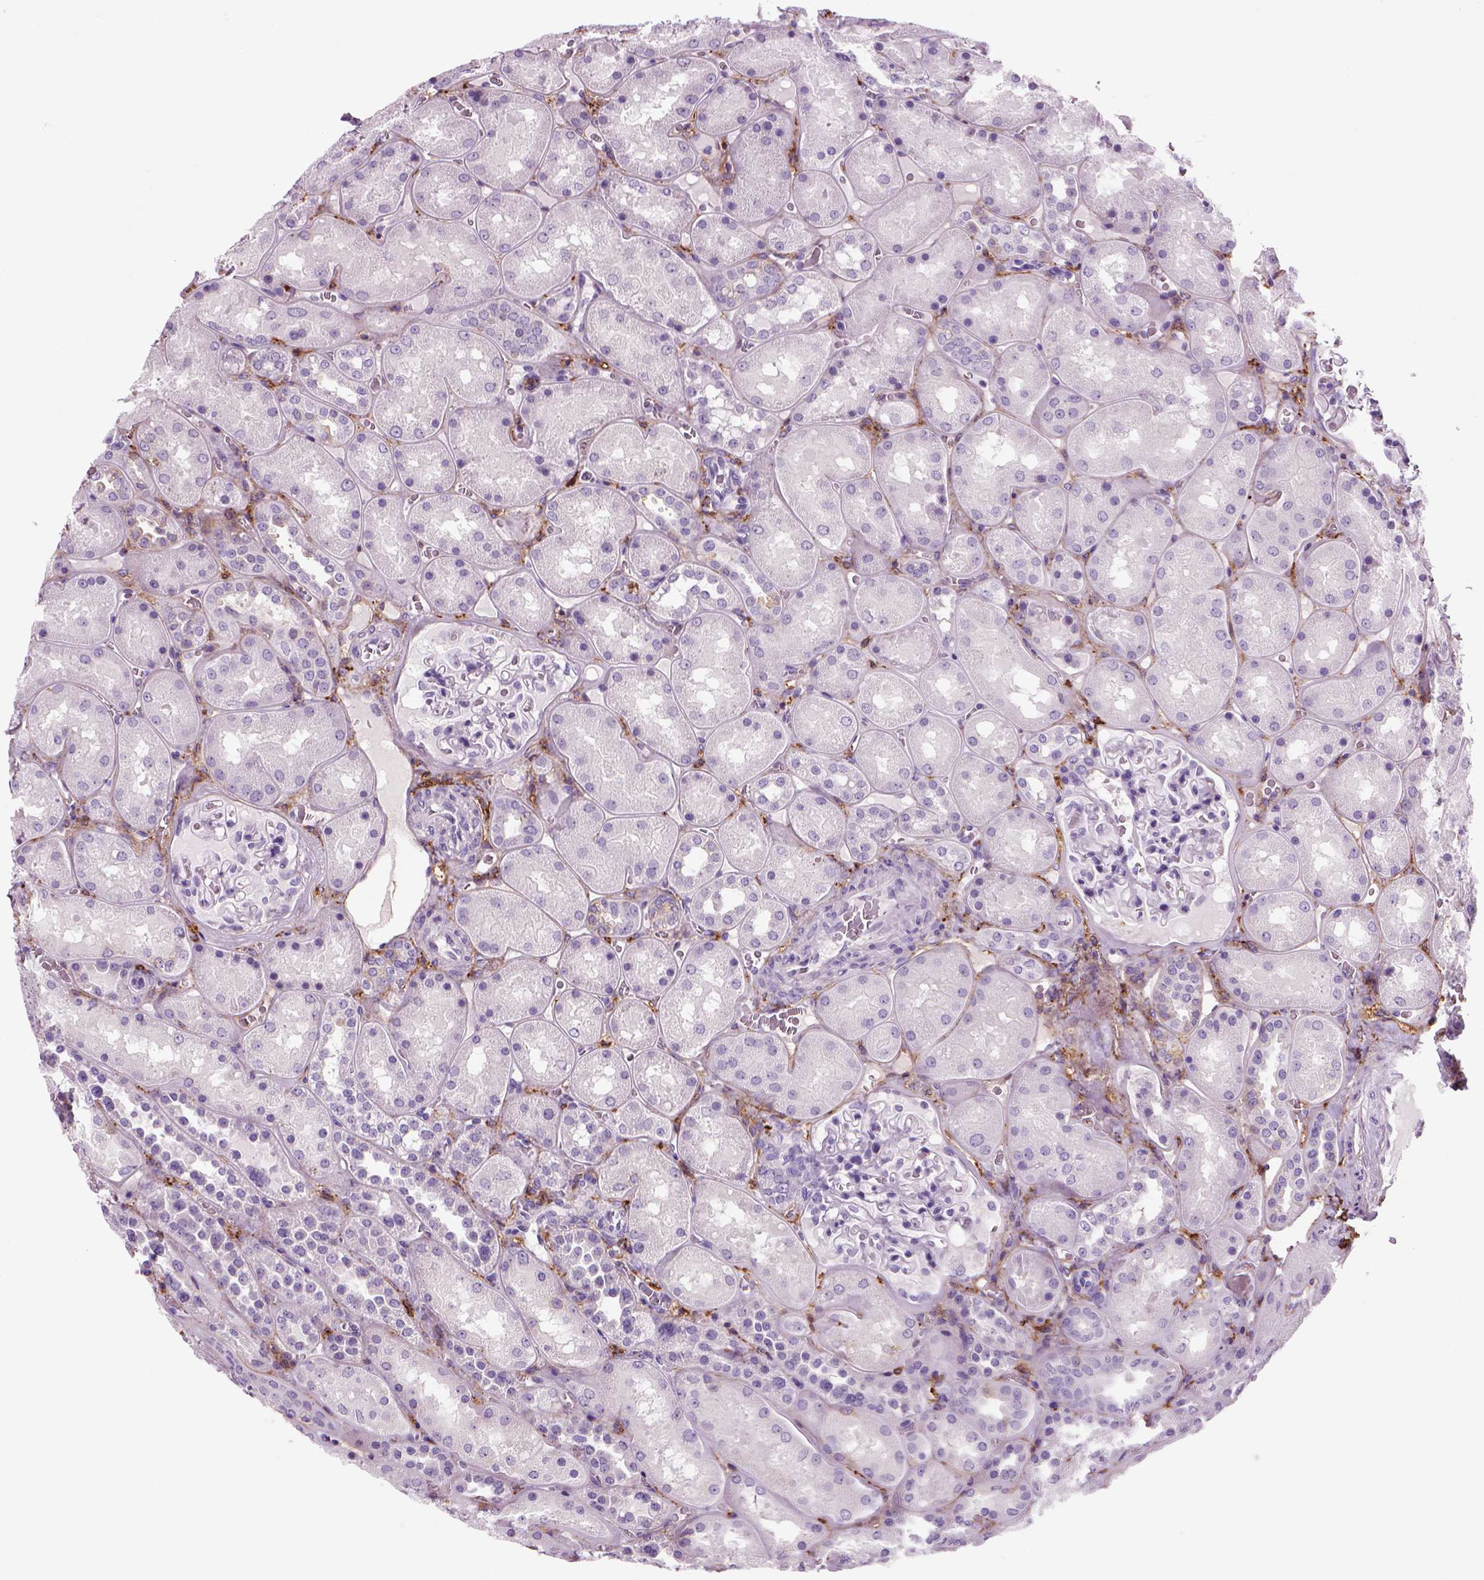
{"staining": {"intensity": "negative", "quantity": "none", "location": "none"}, "tissue": "kidney", "cell_type": "Cells in glomeruli", "image_type": "normal", "snomed": [{"axis": "morphology", "description": "Normal tissue, NOS"}, {"axis": "topography", "description": "Kidney"}], "caption": "Human kidney stained for a protein using IHC shows no positivity in cells in glomeruli.", "gene": "MARCKS", "patient": {"sex": "male", "age": 73}}